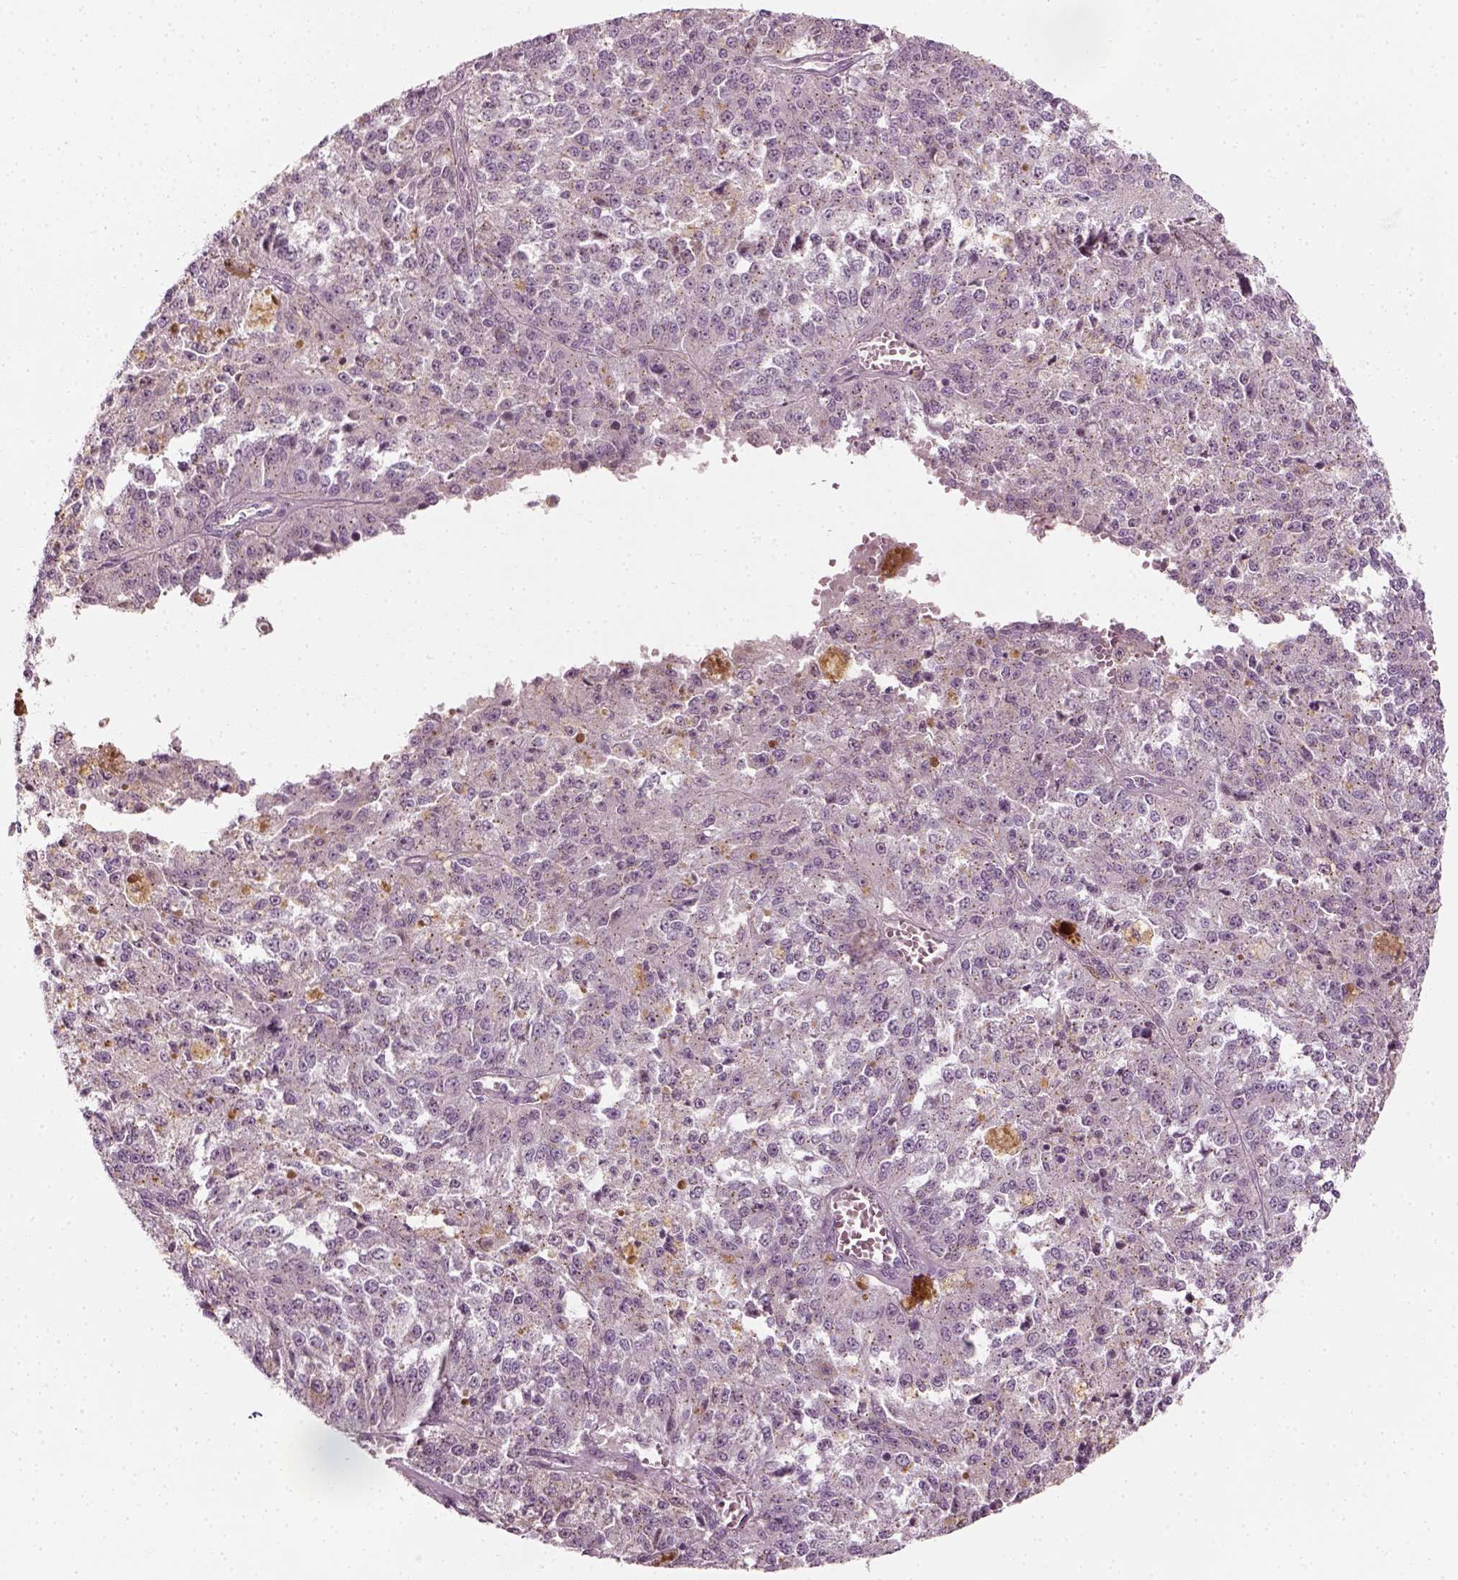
{"staining": {"intensity": "negative", "quantity": "none", "location": "none"}, "tissue": "melanoma", "cell_type": "Tumor cells", "image_type": "cancer", "snomed": [{"axis": "morphology", "description": "Malignant melanoma, Metastatic site"}, {"axis": "topography", "description": "Lymph node"}], "caption": "Human melanoma stained for a protein using IHC reveals no positivity in tumor cells.", "gene": "MLIP", "patient": {"sex": "female", "age": 64}}